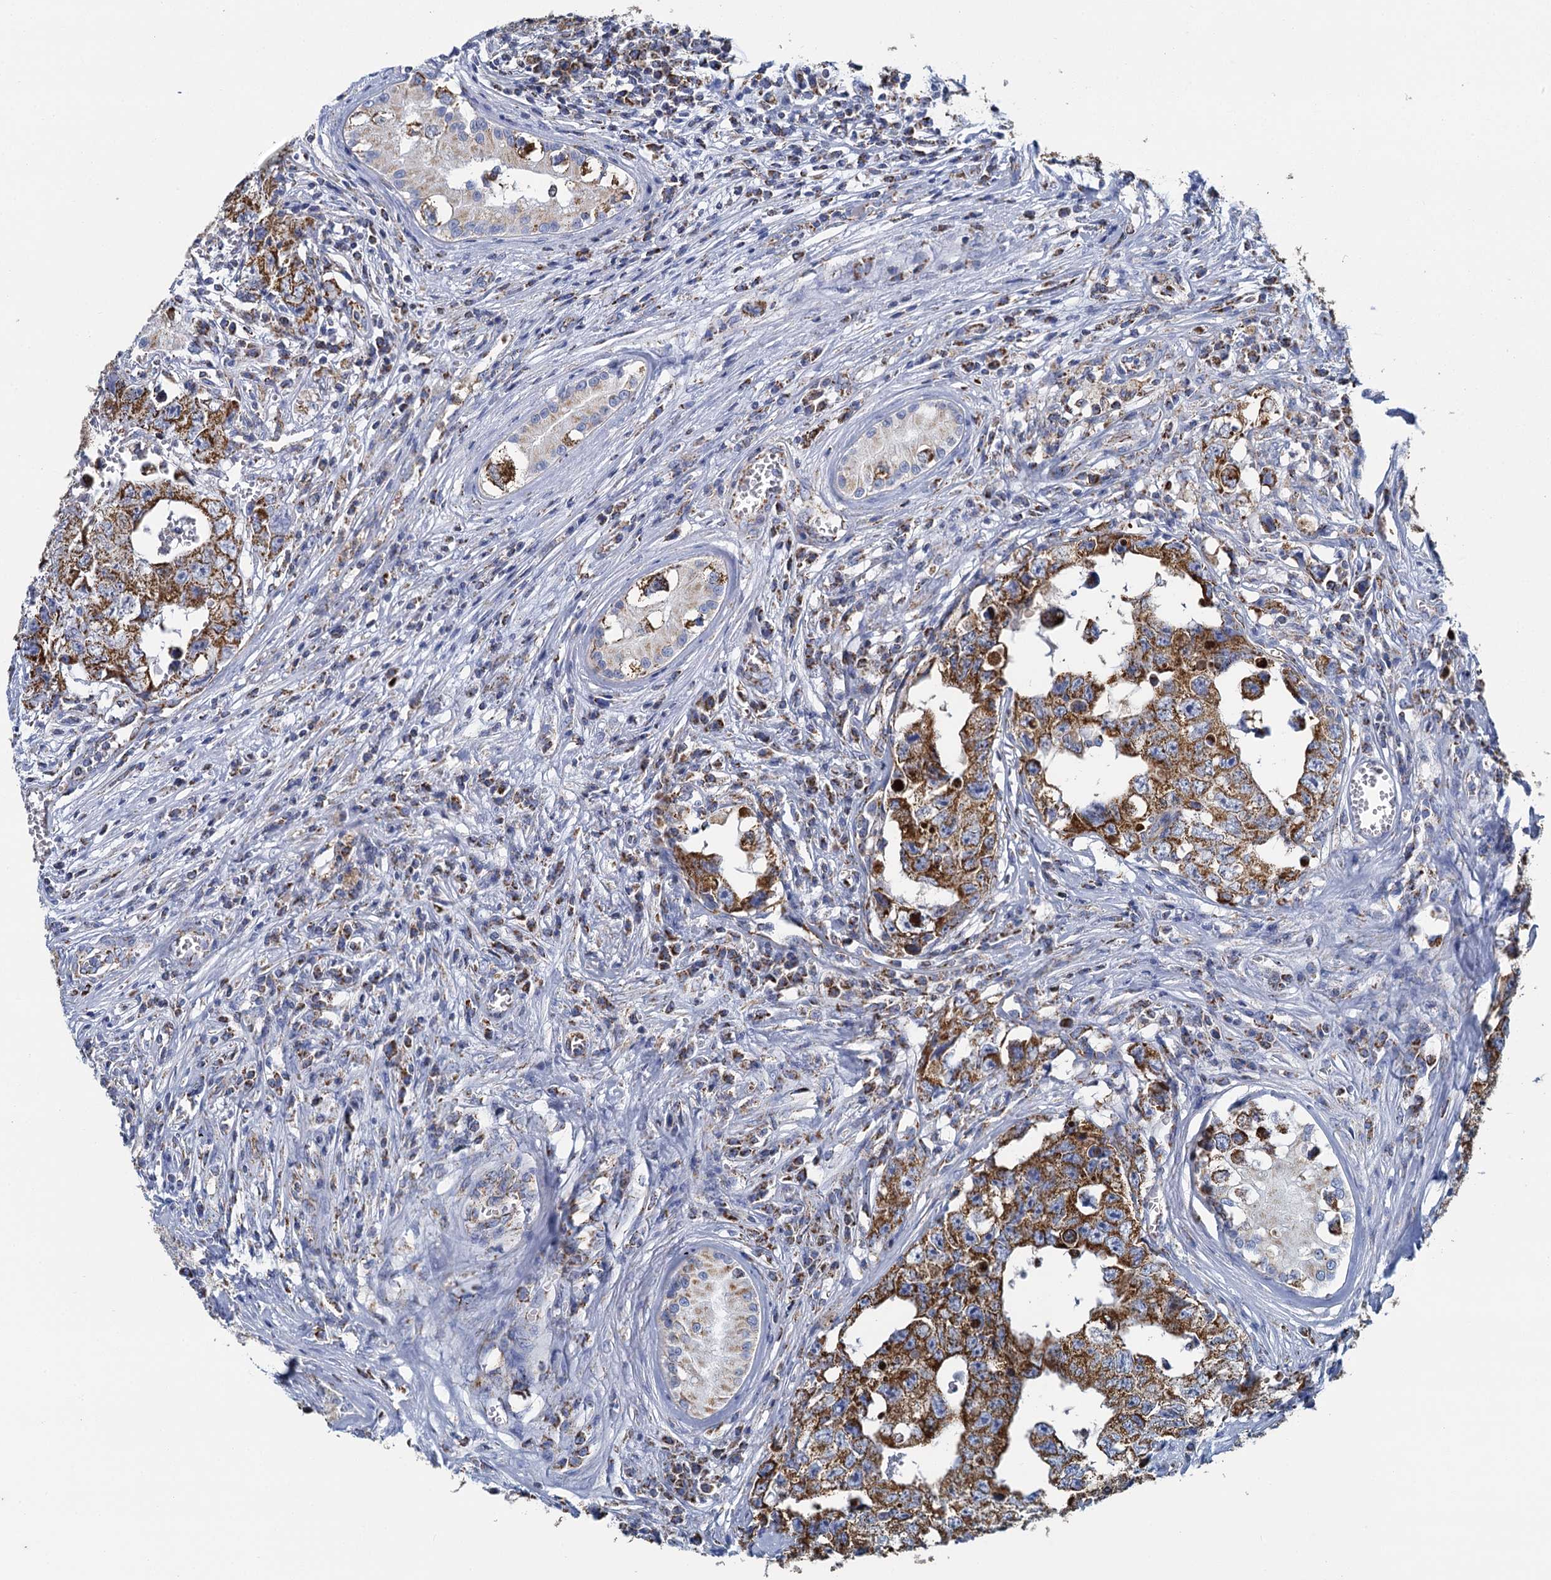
{"staining": {"intensity": "moderate", "quantity": ">75%", "location": "cytoplasmic/membranous"}, "tissue": "testis cancer", "cell_type": "Tumor cells", "image_type": "cancer", "snomed": [{"axis": "morphology", "description": "Carcinoma, Embryonal, NOS"}, {"axis": "topography", "description": "Testis"}], "caption": "IHC (DAB) staining of testis cancer demonstrates moderate cytoplasmic/membranous protein expression in approximately >75% of tumor cells.", "gene": "CCP110", "patient": {"sex": "male", "age": 17}}